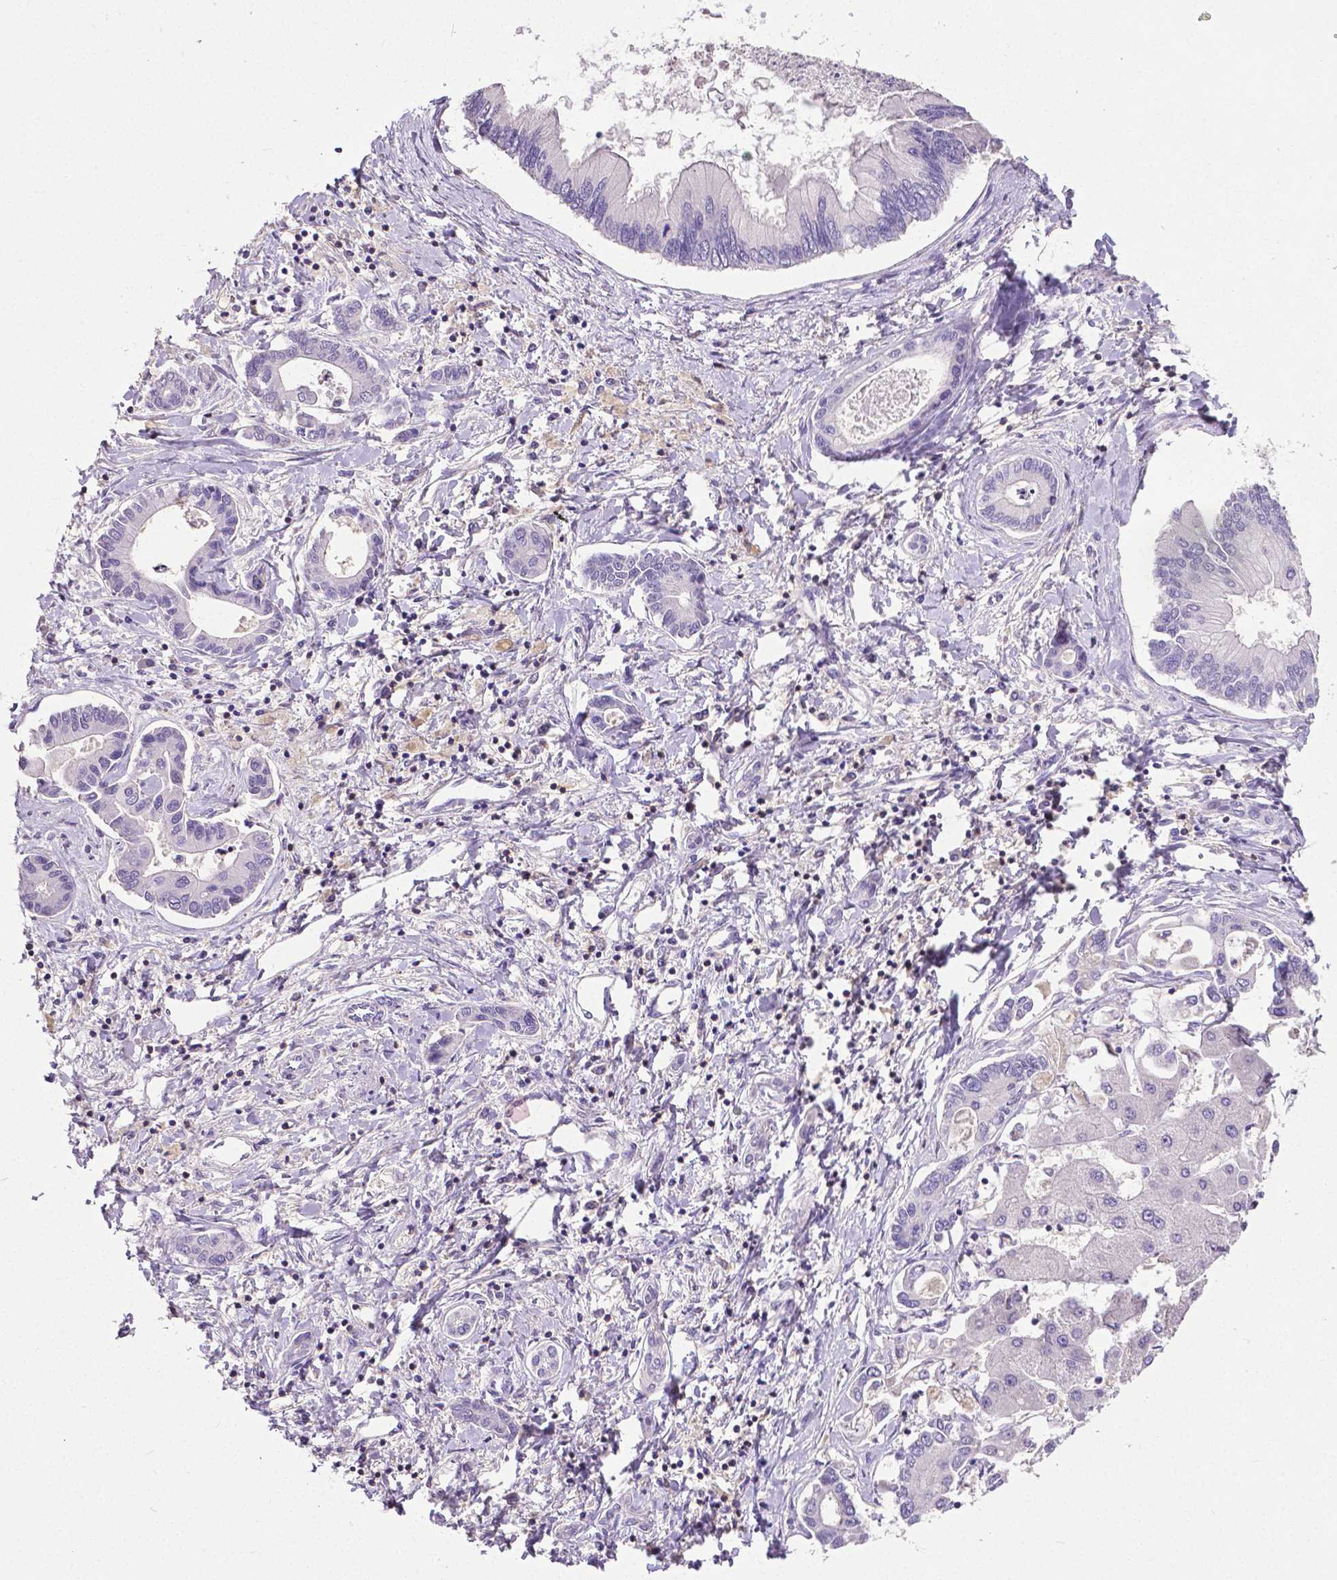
{"staining": {"intensity": "negative", "quantity": "none", "location": "none"}, "tissue": "liver cancer", "cell_type": "Tumor cells", "image_type": "cancer", "snomed": [{"axis": "morphology", "description": "Cholangiocarcinoma"}, {"axis": "topography", "description": "Liver"}], "caption": "This is an IHC photomicrograph of liver cancer. There is no positivity in tumor cells.", "gene": "CD4", "patient": {"sex": "male", "age": 66}}